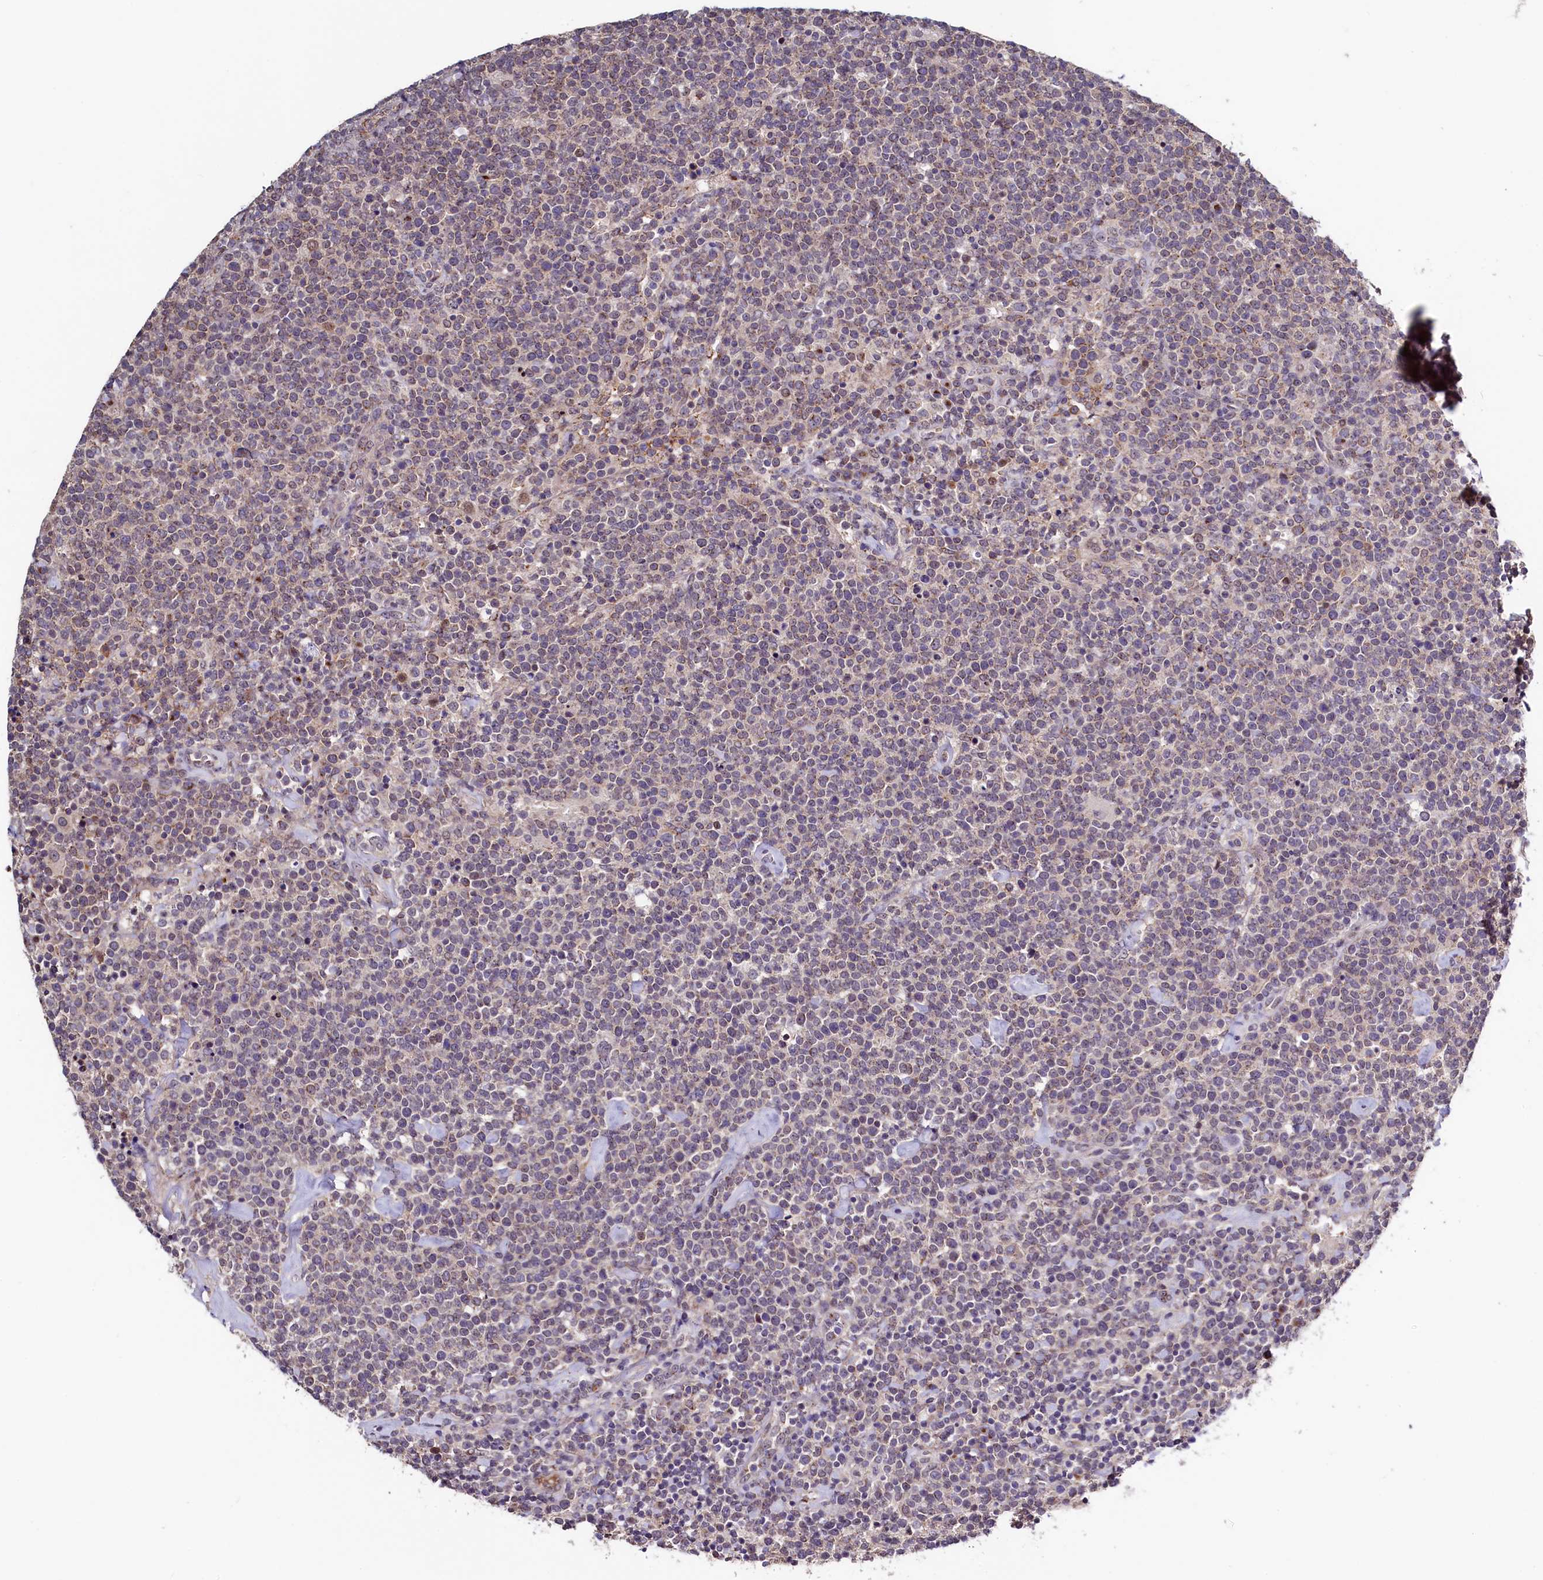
{"staining": {"intensity": "weak", "quantity": "<25%", "location": "cytoplasmic/membranous"}, "tissue": "lymphoma", "cell_type": "Tumor cells", "image_type": "cancer", "snomed": [{"axis": "morphology", "description": "Malignant lymphoma, non-Hodgkin's type, High grade"}, {"axis": "topography", "description": "Lymph node"}], "caption": "A high-resolution image shows immunohistochemistry staining of lymphoma, which exhibits no significant expression in tumor cells.", "gene": "SEC24C", "patient": {"sex": "male", "age": 61}}